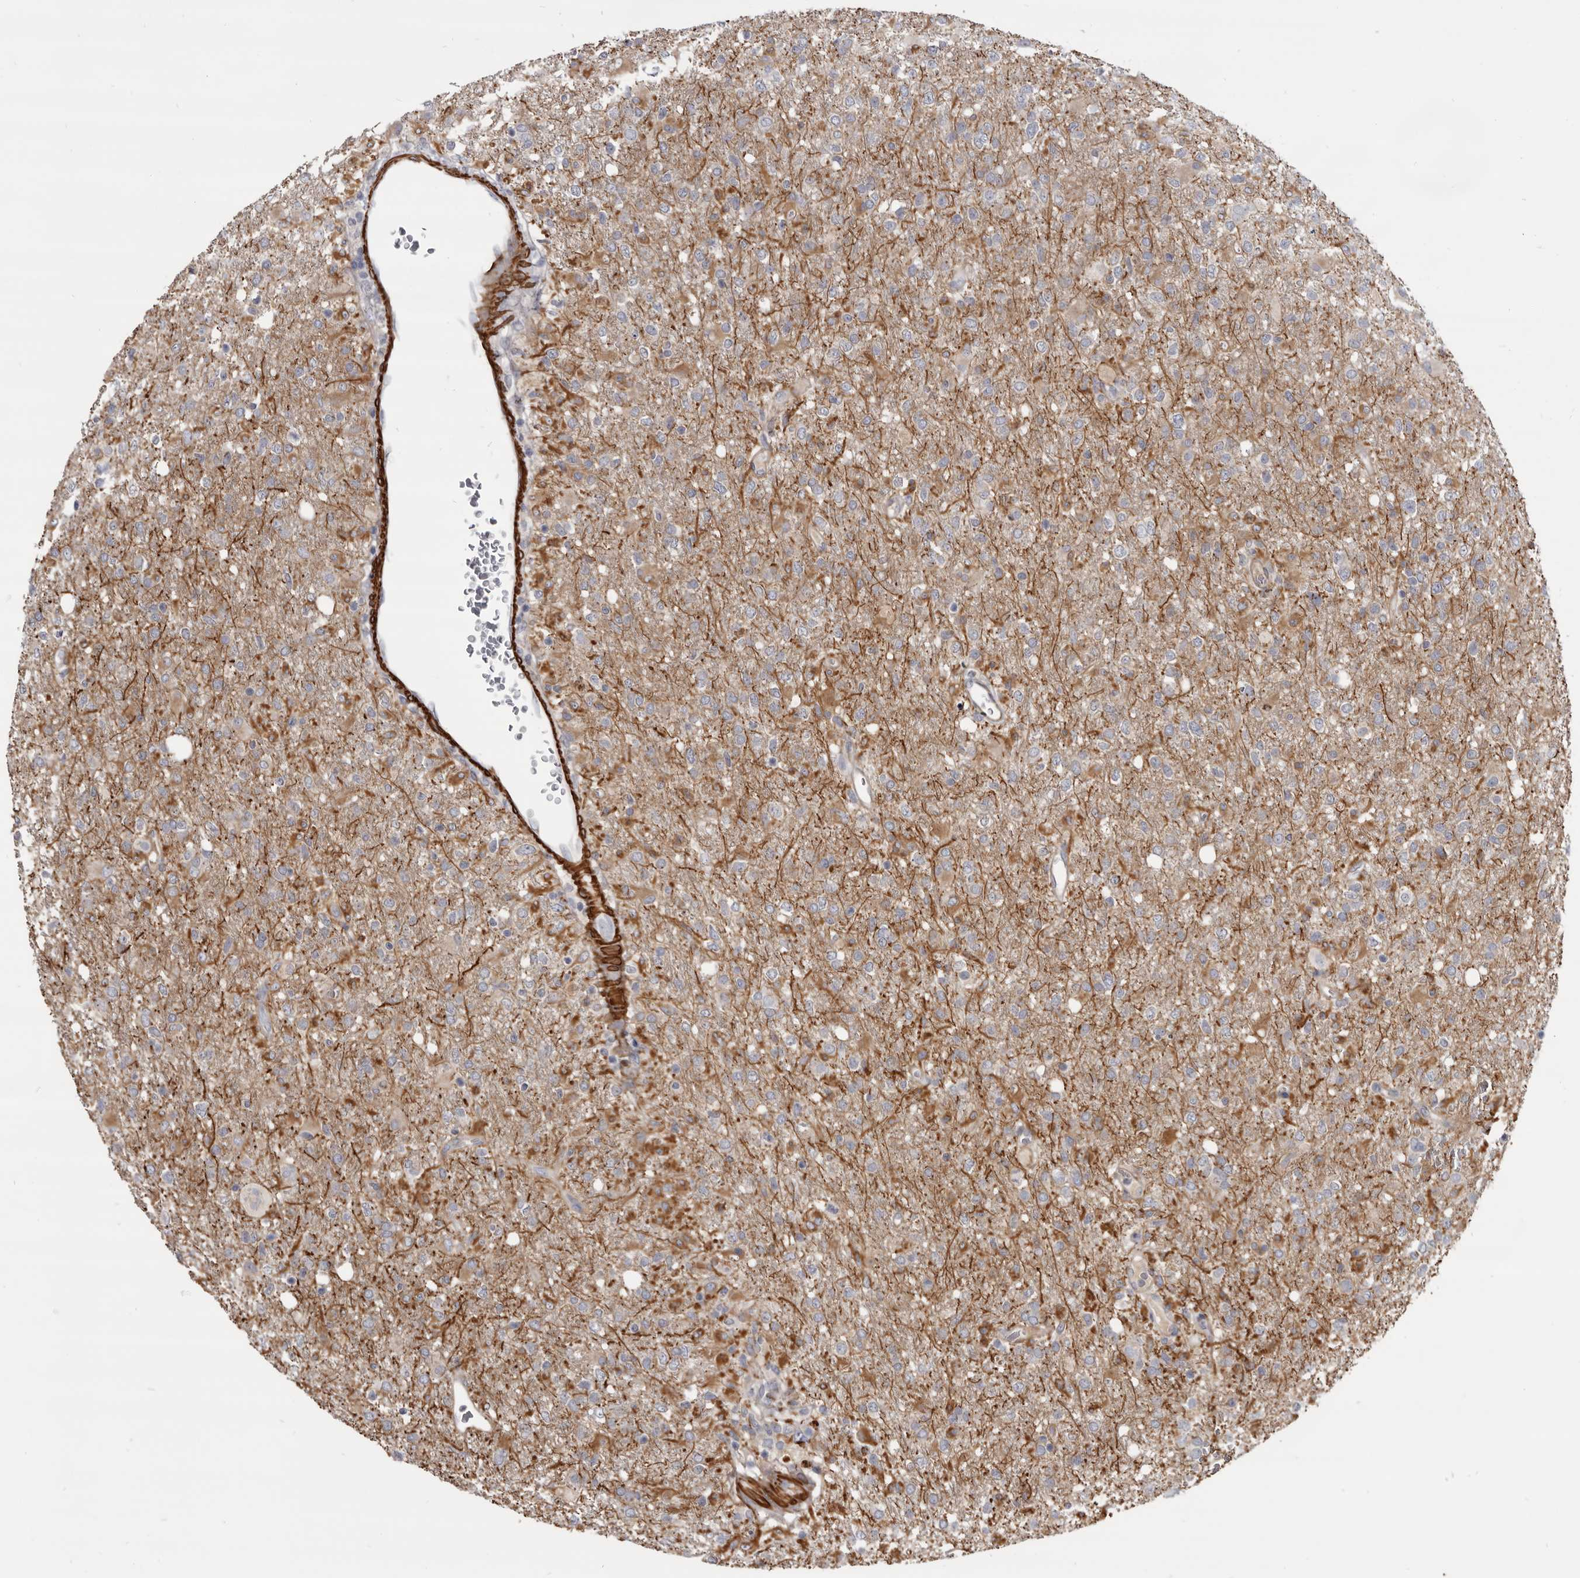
{"staining": {"intensity": "moderate", "quantity": "25%-75%", "location": "cytoplasmic/membranous"}, "tissue": "glioma", "cell_type": "Tumor cells", "image_type": "cancer", "snomed": [{"axis": "morphology", "description": "Glioma, malignant, High grade"}, {"axis": "topography", "description": "Brain"}], "caption": "The histopathology image displays a brown stain indicating the presence of a protein in the cytoplasmic/membranous of tumor cells in glioma.", "gene": "CGN", "patient": {"sex": "female", "age": 57}}